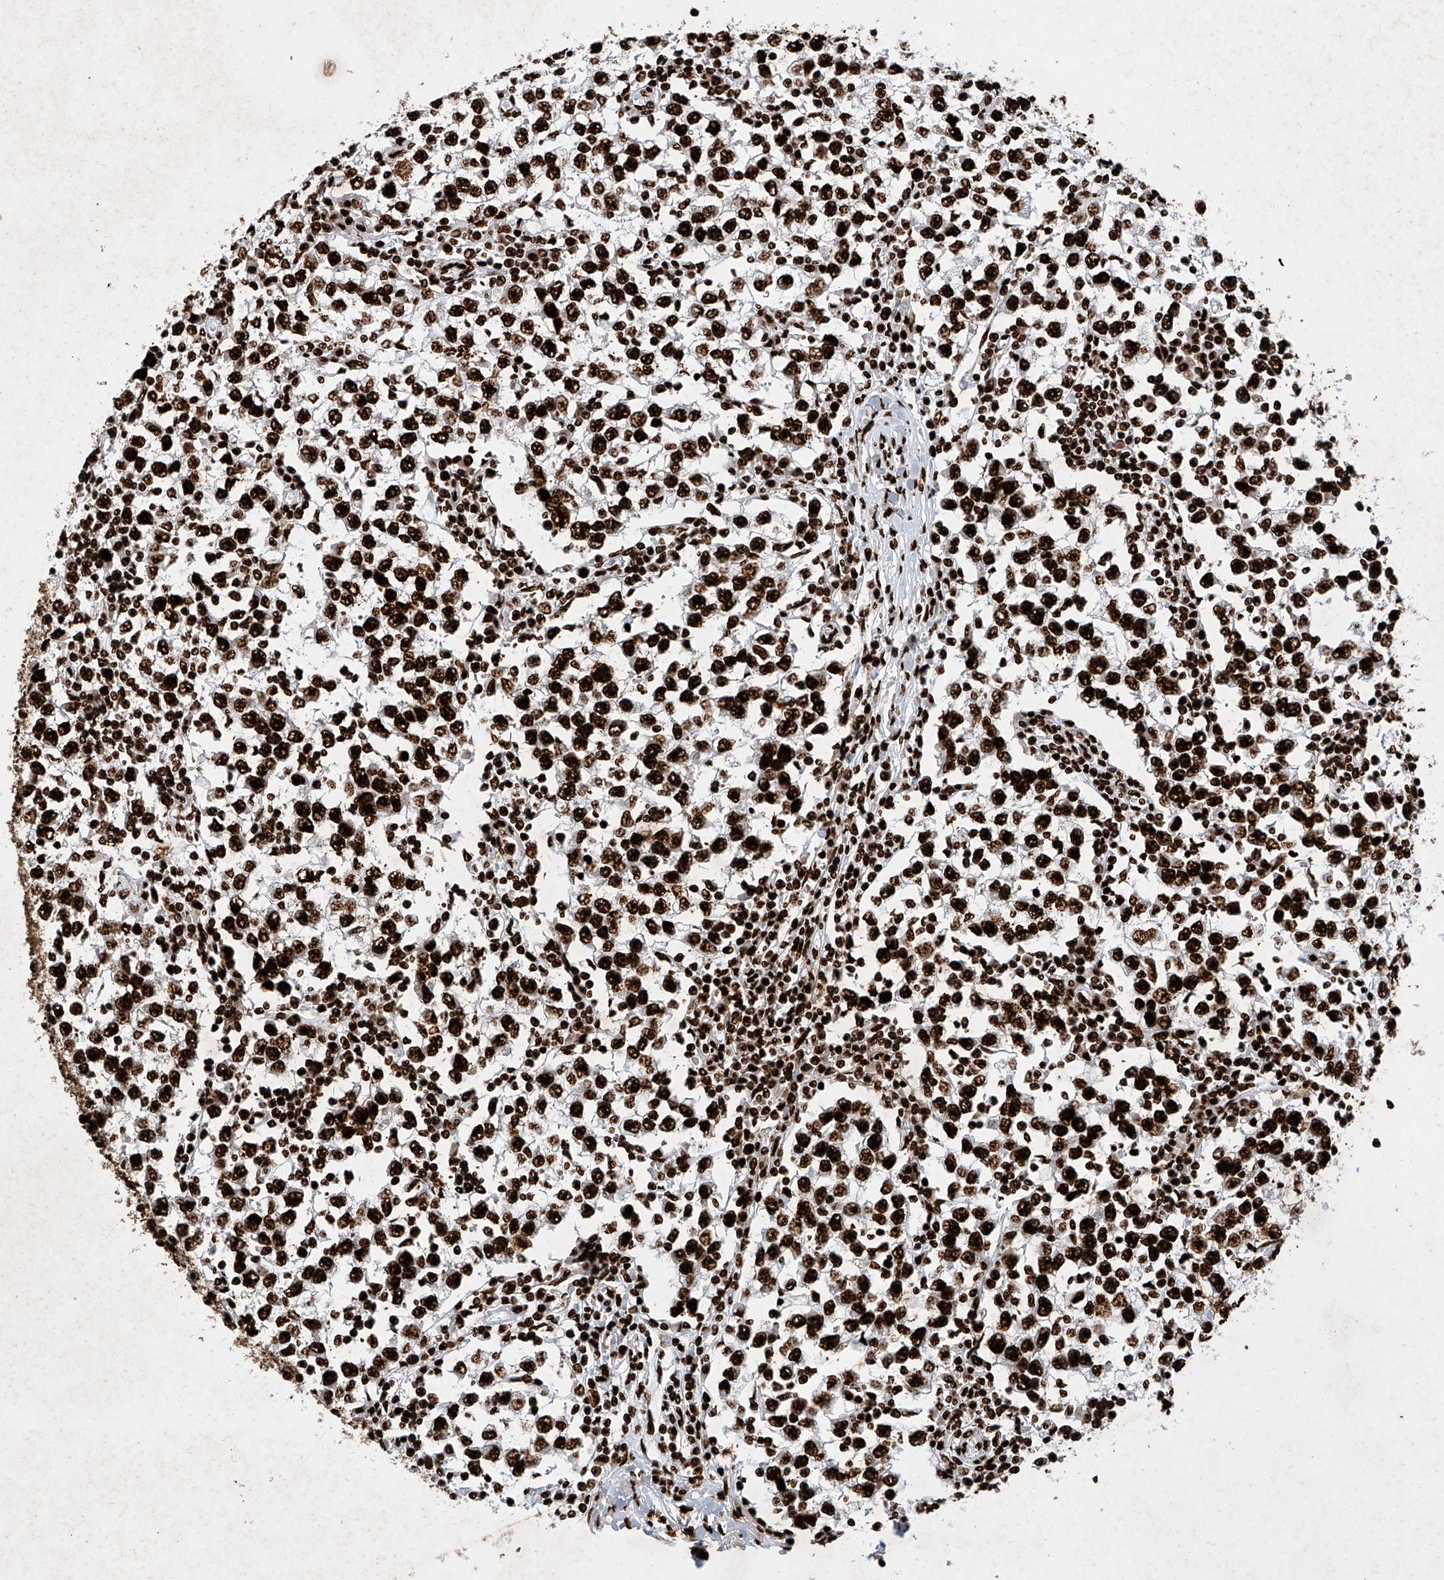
{"staining": {"intensity": "strong", "quantity": ">75%", "location": "nuclear"}, "tissue": "testis cancer", "cell_type": "Tumor cells", "image_type": "cancer", "snomed": [{"axis": "morphology", "description": "Seminoma, NOS"}, {"axis": "topography", "description": "Testis"}], "caption": "Human testis cancer (seminoma) stained with a brown dye shows strong nuclear positive expression in approximately >75% of tumor cells.", "gene": "SRSF6", "patient": {"sex": "male", "age": 65}}